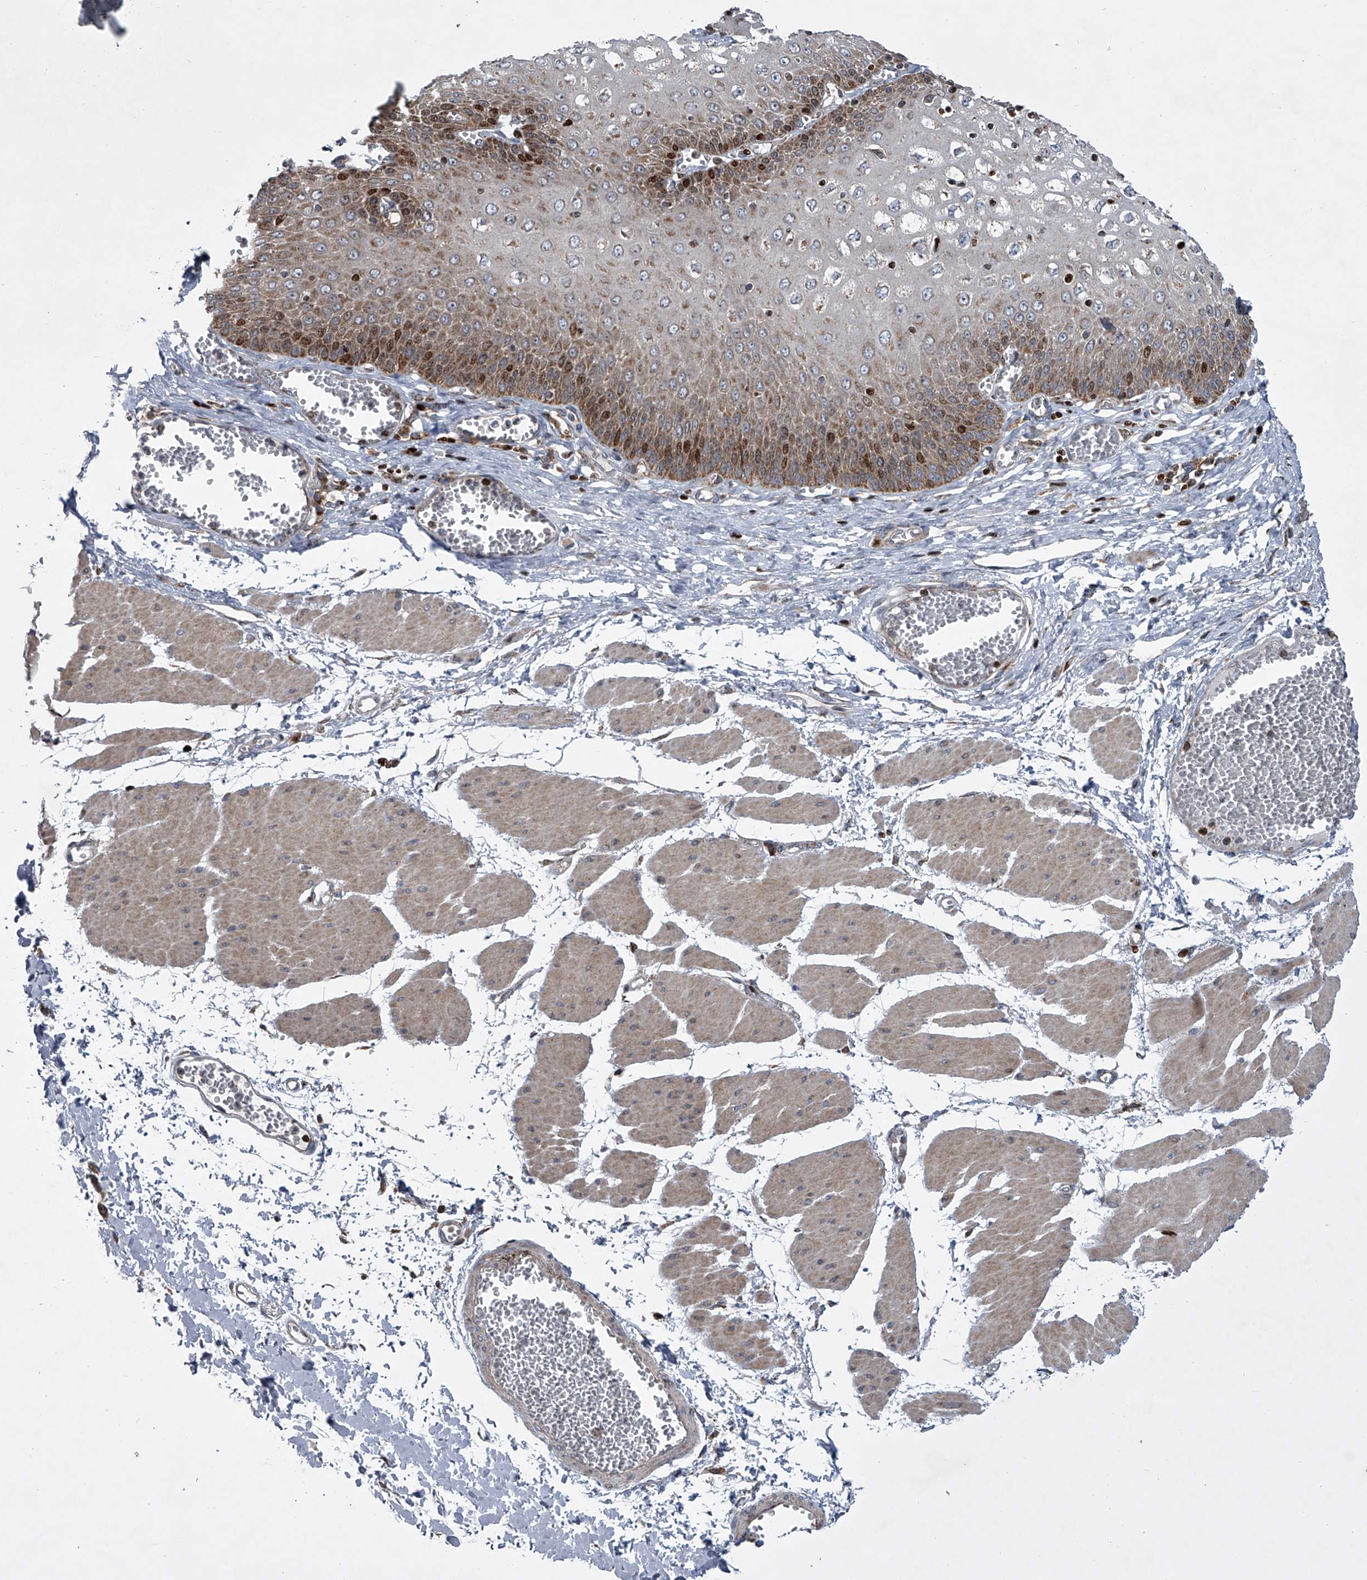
{"staining": {"intensity": "strong", "quantity": "25%-75%", "location": "cytoplasmic/membranous,nuclear"}, "tissue": "esophagus", "cell_type": "Squamous epithelial cells", "image_type": "normal", "snomed": [{"axis": "morphology", "description": "Normal tissue, NOS"}, {"axis": "topography", "description": "Esophagus"}], "caption": "A brown stain shows strong cytoplasmic/membranous,nuclear expression of a protein in squamous epithelial cells of normal human esophagus. (DAB IHC, brown staining for protein, blue staining for nuclei).", "gene": "STRADA", "patient": {"sex": "male", "age": 60}}